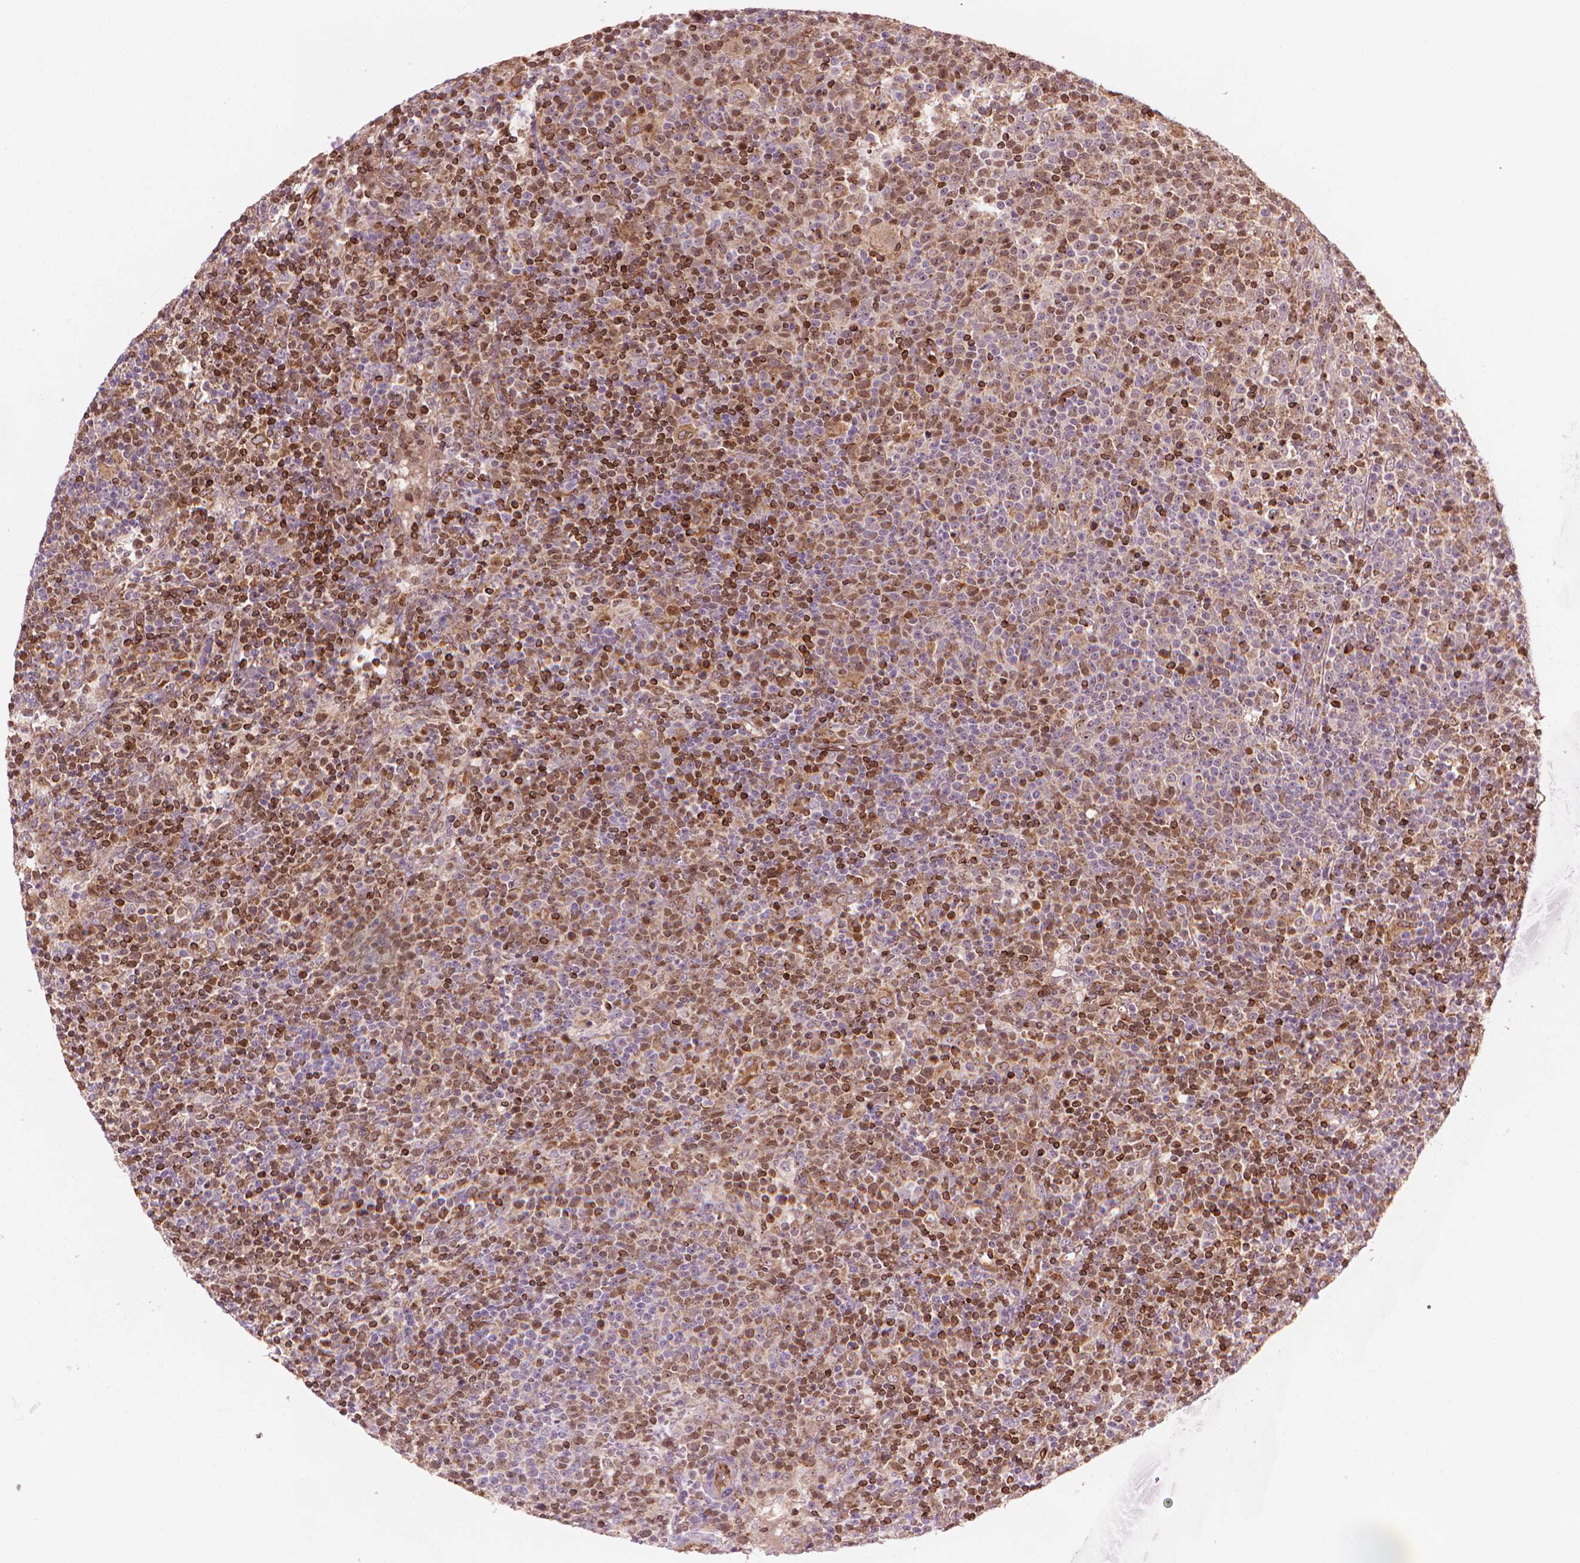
{"staining": {"intensity": "moderate", "quantity": "25%-75%", "location": "cytoplasmic/membranous,nuclear"}, "tissue": "lymphoma", "cell_type": "Tumor cells", "image_type": "cancer", "snomed": [{"axis": "morphology", "description": "Malignant lymphoma, non-Hodgkin's type, High grade"}, {"axis": "topography", "description": "Lymph node"}], "caption": "An IHC histopathology image of neoplastic tissue is shown. Protein staining in brown highlights moderate cytoplasmic/membranous and nuclear positivity in high-grade malignant lymphoma, non-Hodgkin's type within tumor cells.", "gene": "SMC2", "patient": {"sex": "male", "age": 61}}